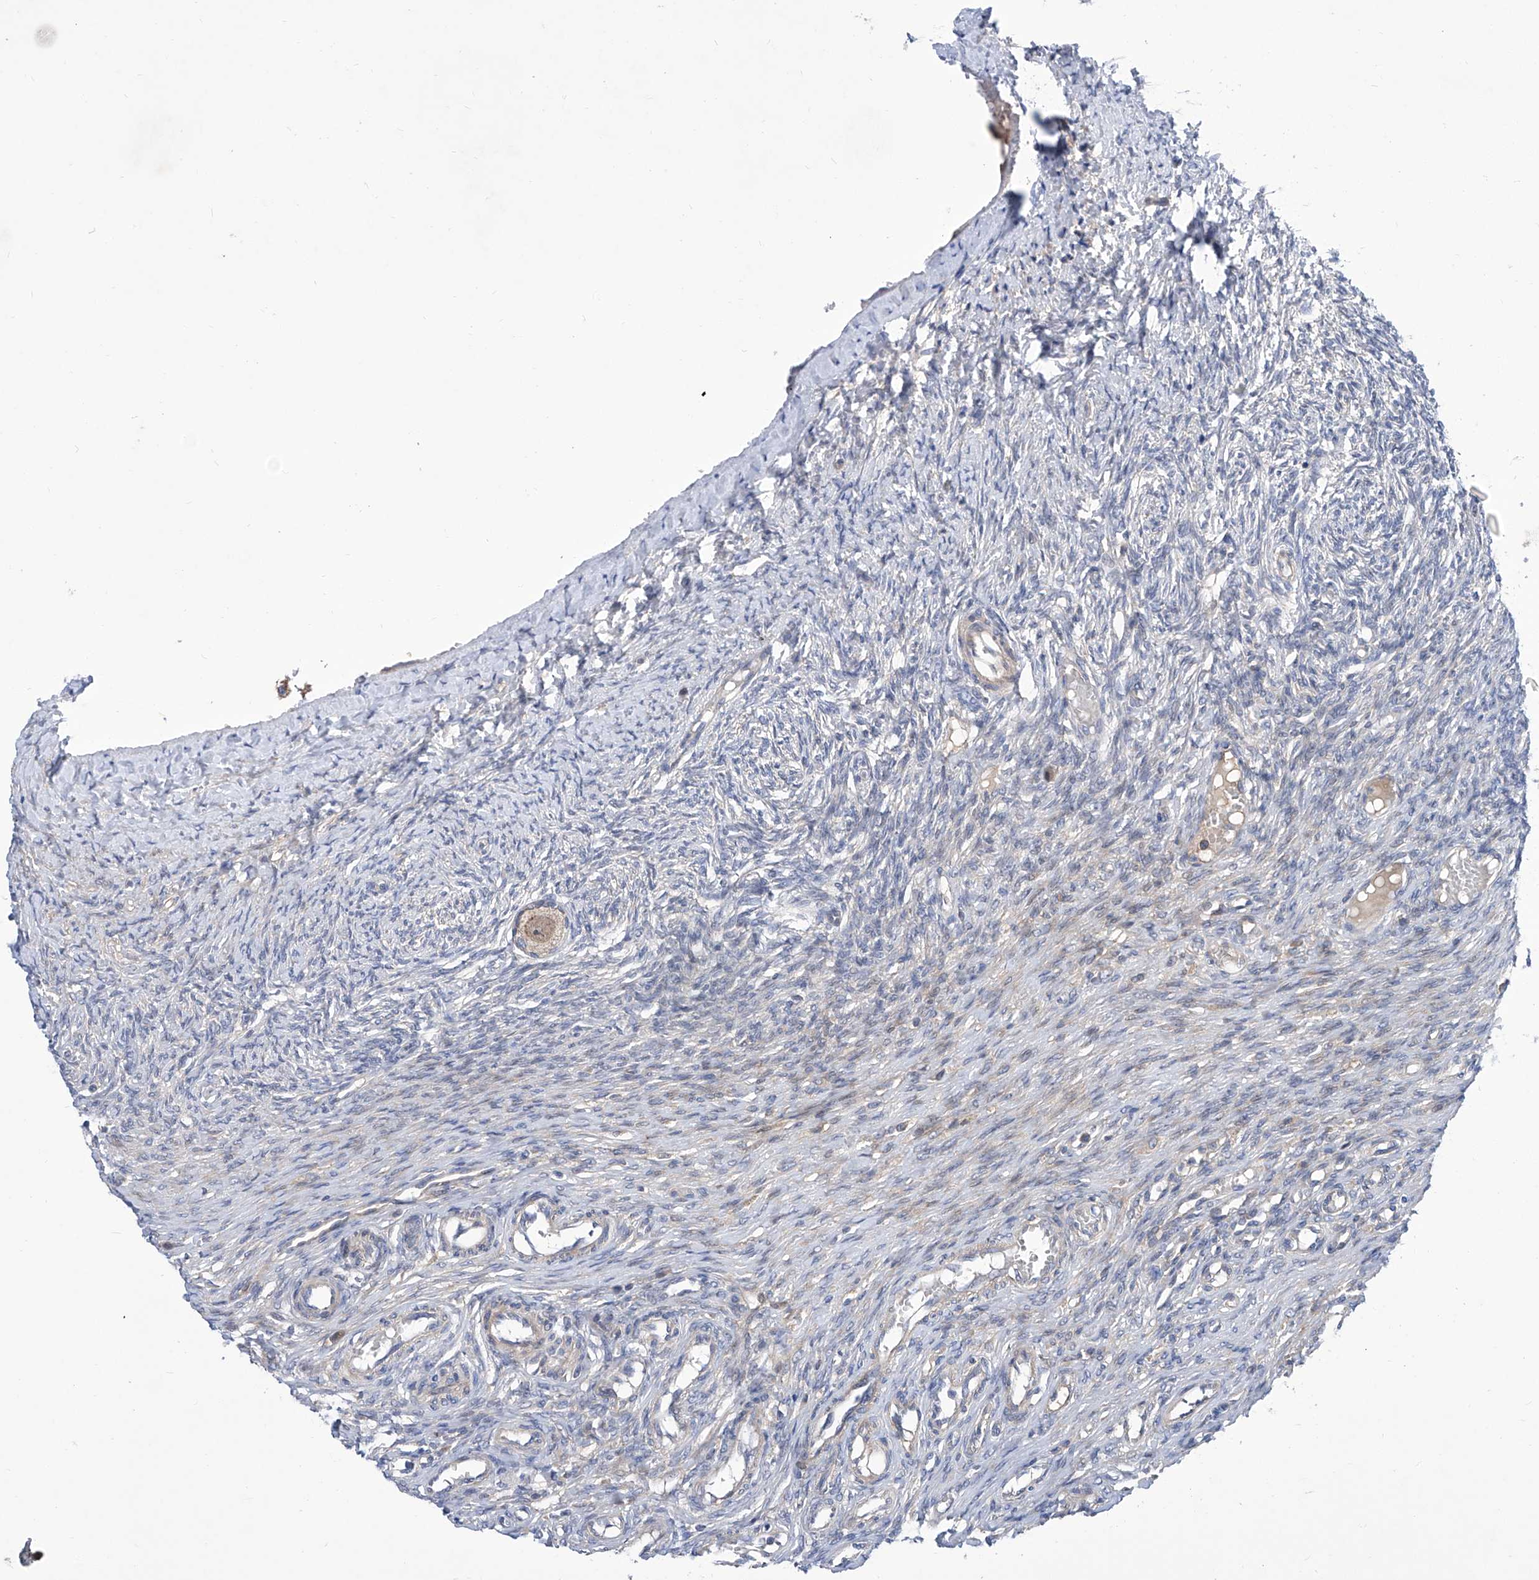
{"staining": {"intensity": "weak", "quantity": ">75%", "location": "cytoplasmic/membranous,nuclear"}, "tissue": "ovary", "cell_type": "Follicle cells", "image_type": "normal", "snomed": [{"axis": "morphology", "description": "Adenocarcinoma, NOS"}, {"axis": "topography", "description": "Endometrium"}], "caption": "Immunohistochemical staining of benign ovary shows low levels of weak cytoplasmic/membranous,nuclear staining in about >75% of follicle cells.", "gene": "SRBD1", "patient": {"sex": "female", "age": 32}}